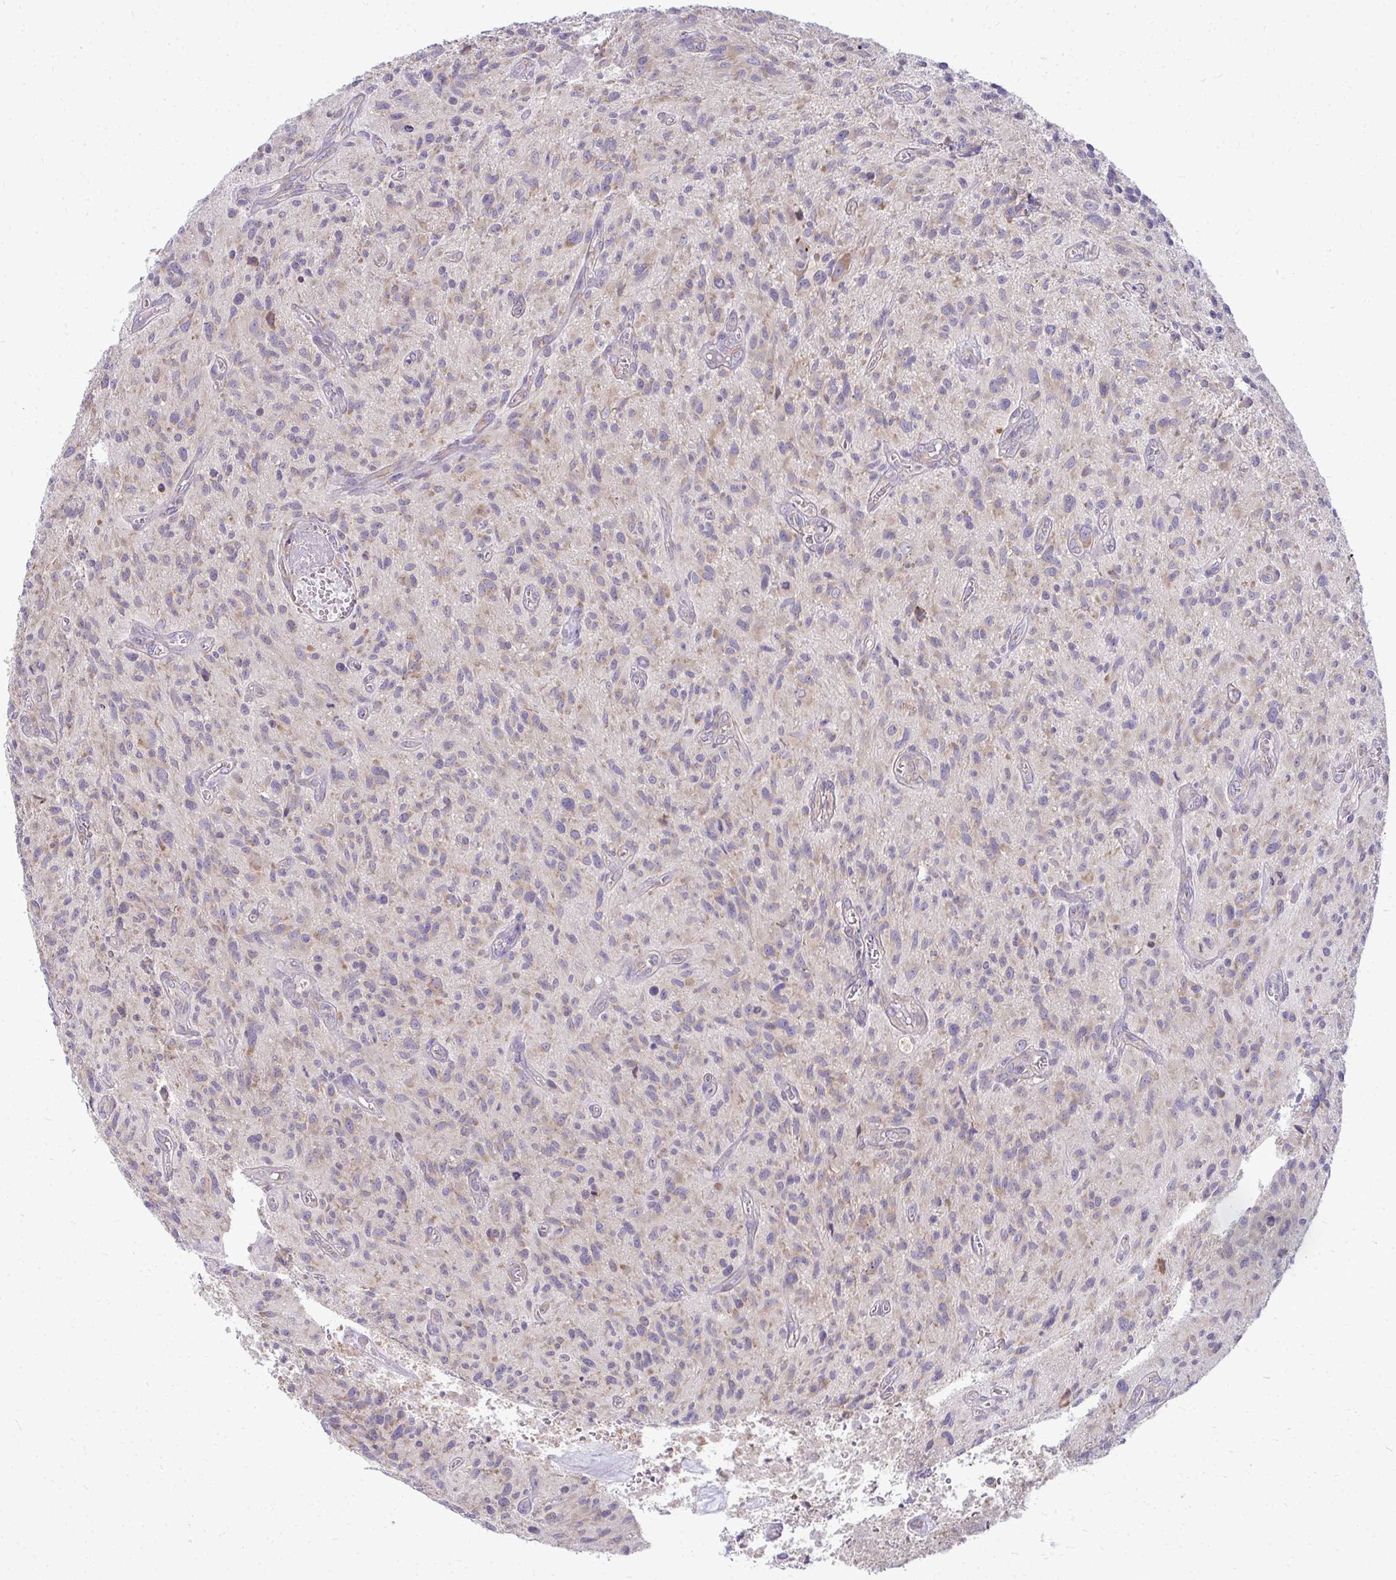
{"staining": {"intensity": "weak", "quantity": "25%-75%", "location": "cytoplasmic/membranous"}, "tissue": "glioma", "cell_type": "Tumor cells", "image_type": "cancer", "snomed": [{"axis": "morphology", "description": "Glioma, malignant, High grade"}, {"axis": "topography", "description": "Brain"}], "caption": "The image displays immunohistochemical staining of glioma. There is weak cytoplasmic/membranous staining is present in approximately 25%-75% of tumor cells. (Stains: DAB in brown, nuclei in blue, Microscopy: brightfield microscopy at high magnification).", "gene": "RPLP2", "patient": {"sex": "male", "age": 75}}